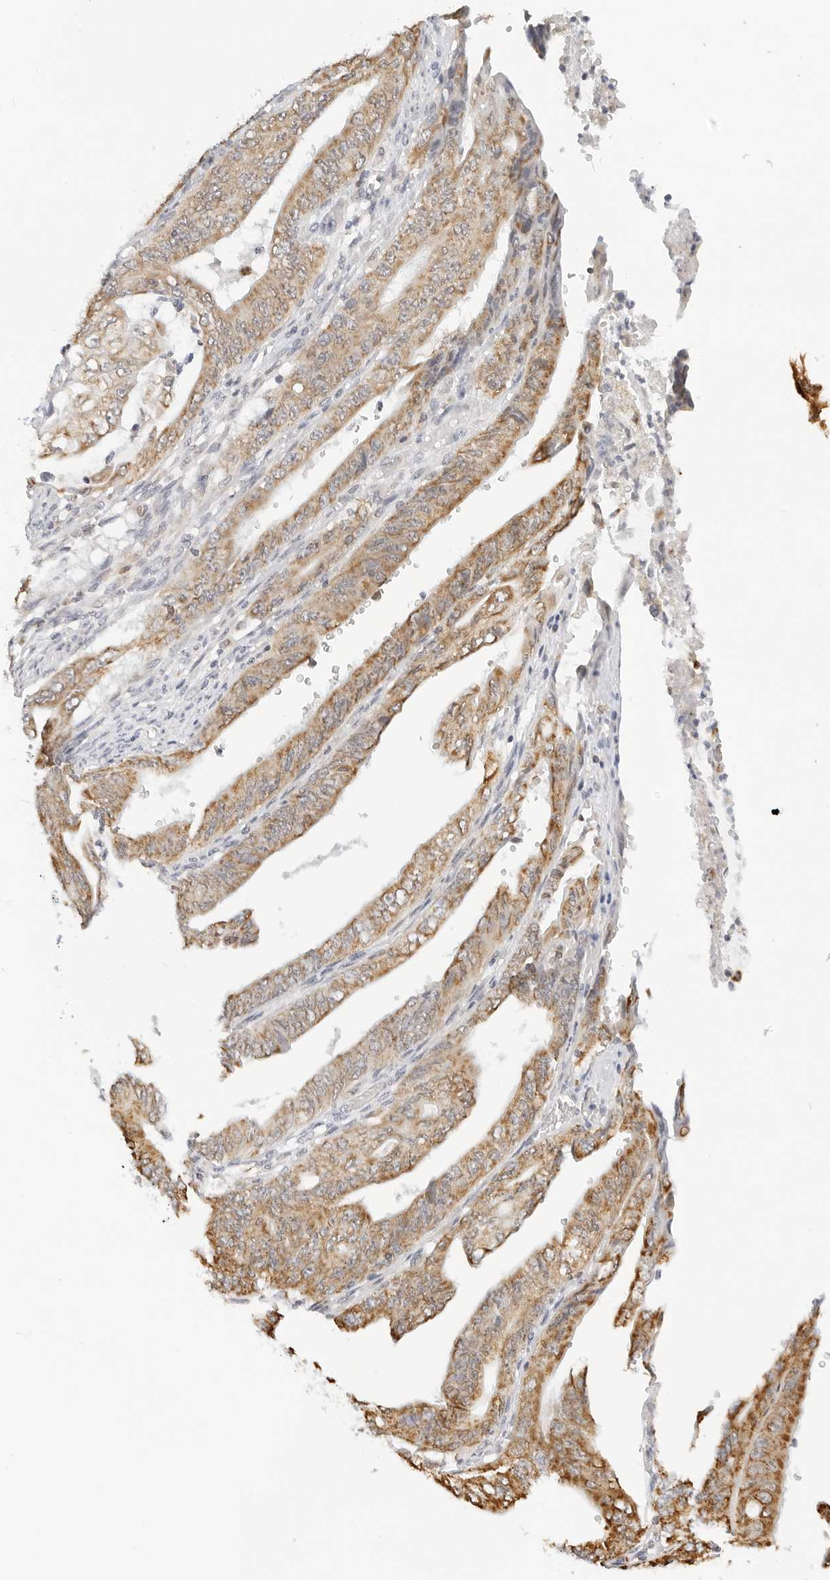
{"staining": {"intensity": "moderate", "quantity": "<25%", "location": "cytoplasmic/membranous"}, "tissue": "stomach cancer", "cell_type": "Tumor cells", "image_type": "cancer", "snomed": [{"axis": "morphology", "description": "Adenocarcinoma, NOS"}, {"axis": "topography", "description": "Stomach"}], "caption": "Stomach cancer (adenocarcinoma) tissue exhibits moderate cytoplasmic/membranous positivity in approximately <25% of tumor cells, visualized by immunohistochemistry.", "gene": "ATL1", "patient": {"sex": "female", "age": 73}}